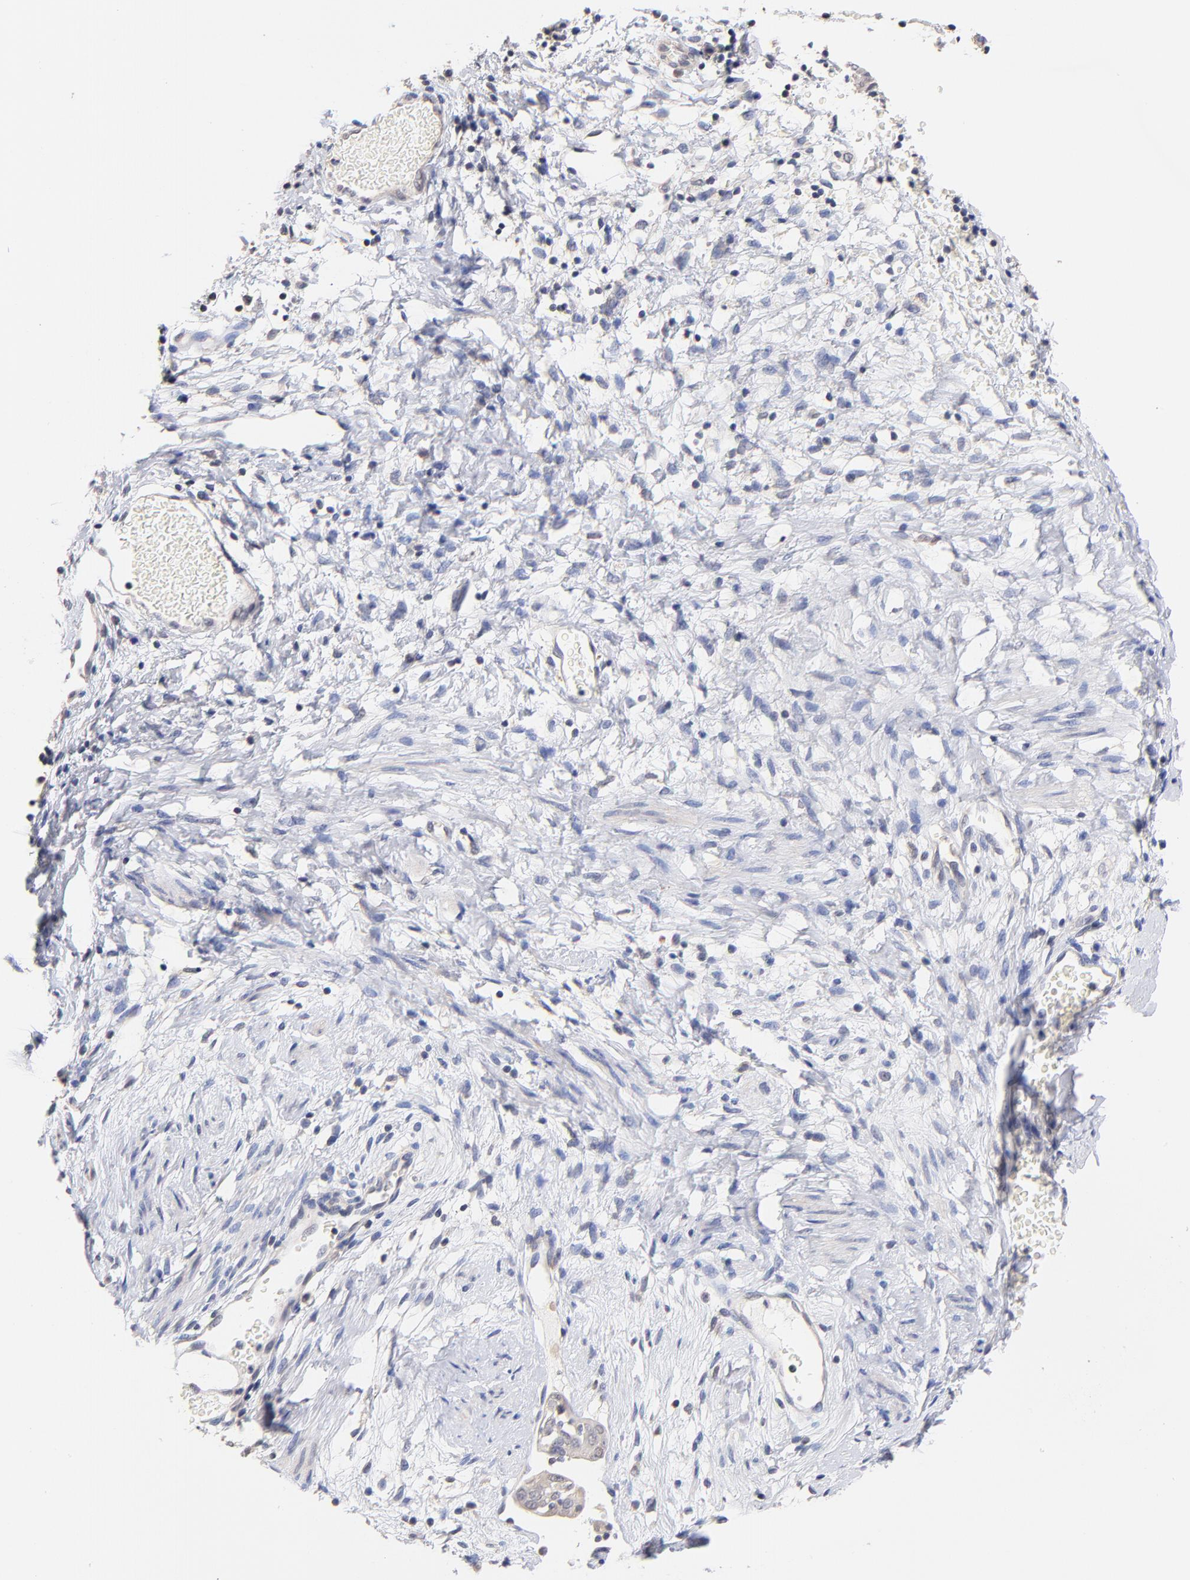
{"staining": {"intensity": "negative", "quantity": "none", "location": "none"}, "tissue": "cervical cancer", "cell_type": "Tumor cells", "image_type": "cancer", "snomed": [{"axis": "morphology", "description": "Normal tissue, NOS"}, {"axis": "morphology", "description": "Squamous cell carcinoma, NOS"}, {"axis": "topography", "description": "Cervix"}], "caption": "Human cervical squamous cell carcinoma stained for a protein using IHC demonstrates no positivity in tumor cells.", "gene": "RIBC2", "patient": {"sex": "female", "age": 67}}